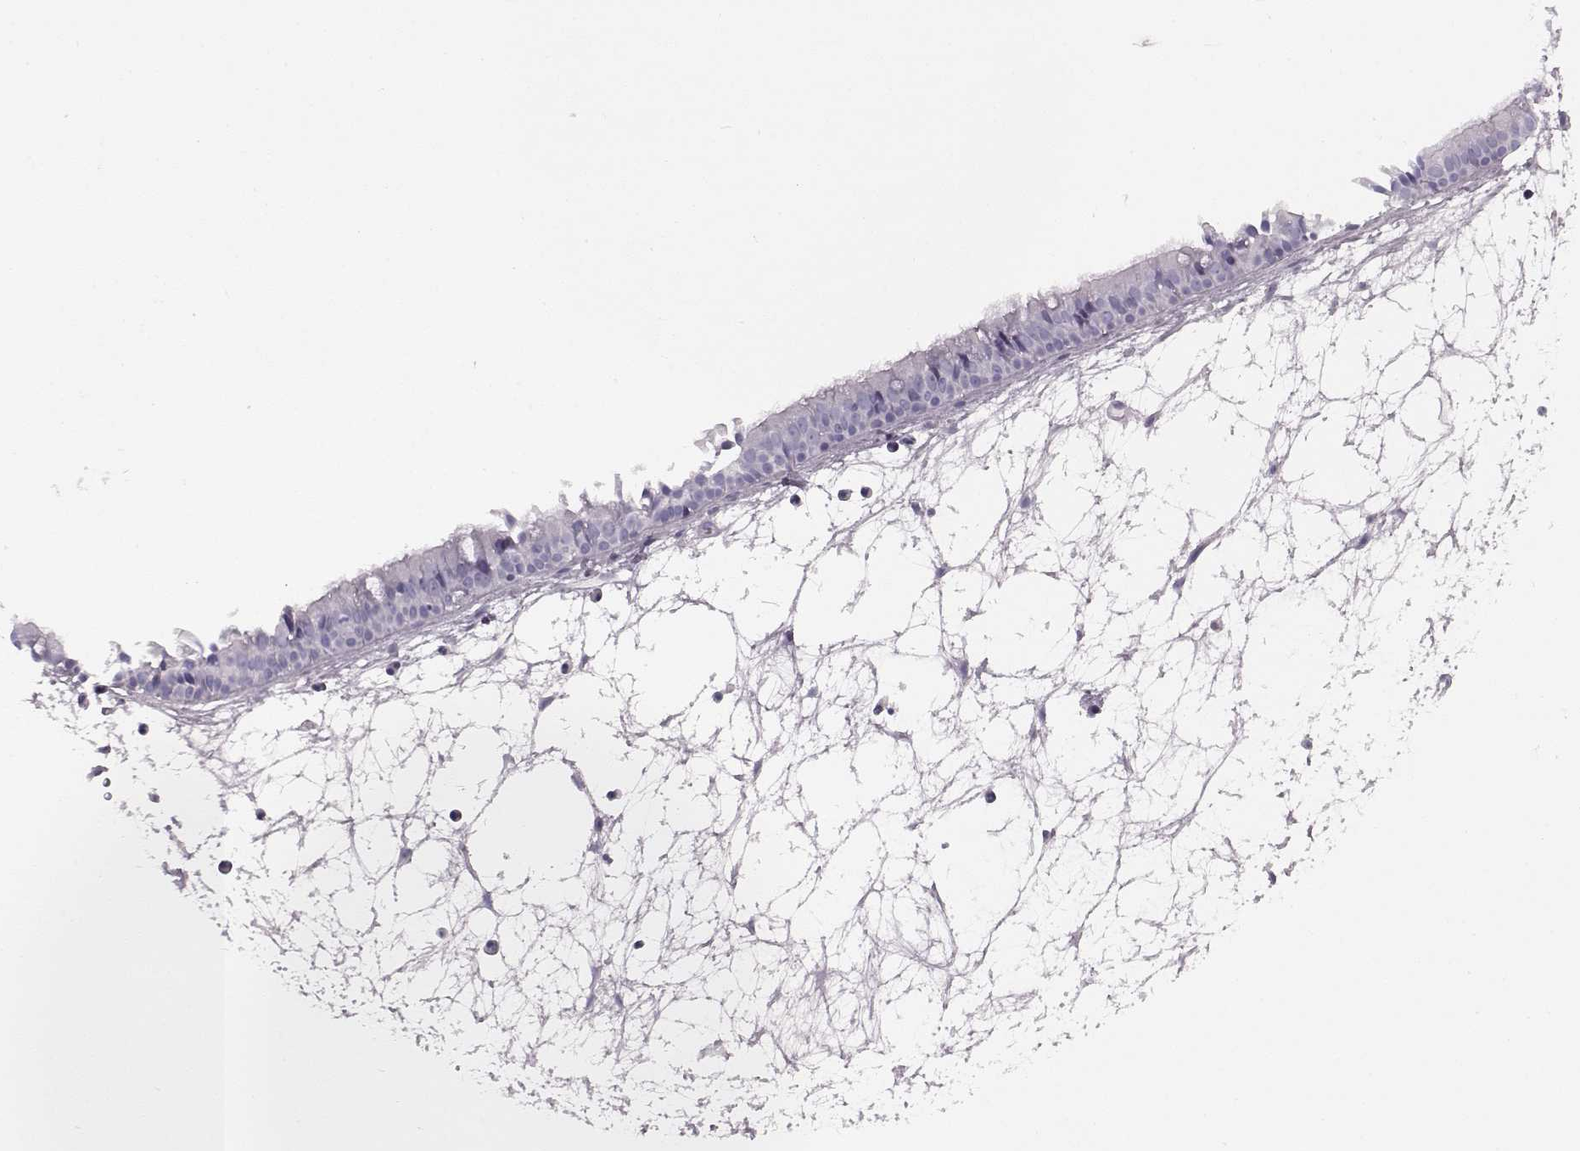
{"staining": {"intensity": "negative", "quantity": "none", "location": "none"}, "tissue": "nasopharynx", "cell_type": "Respiratory epithelial cells", "image_type": "normal", "snomed": [{"axis": "morphology", "description": "Normal tissue, NOS"}, {"axis": "topography", "description": "Nasopharynx"}], "caption": "Micrograph shows no significant protein expression in respiratory epithelial cells of normal nasopharynx. (DAB immunohistochemistry, high magnification).", "gene": "JSRP1", "patient": {"sex": "male", "age": 31}}